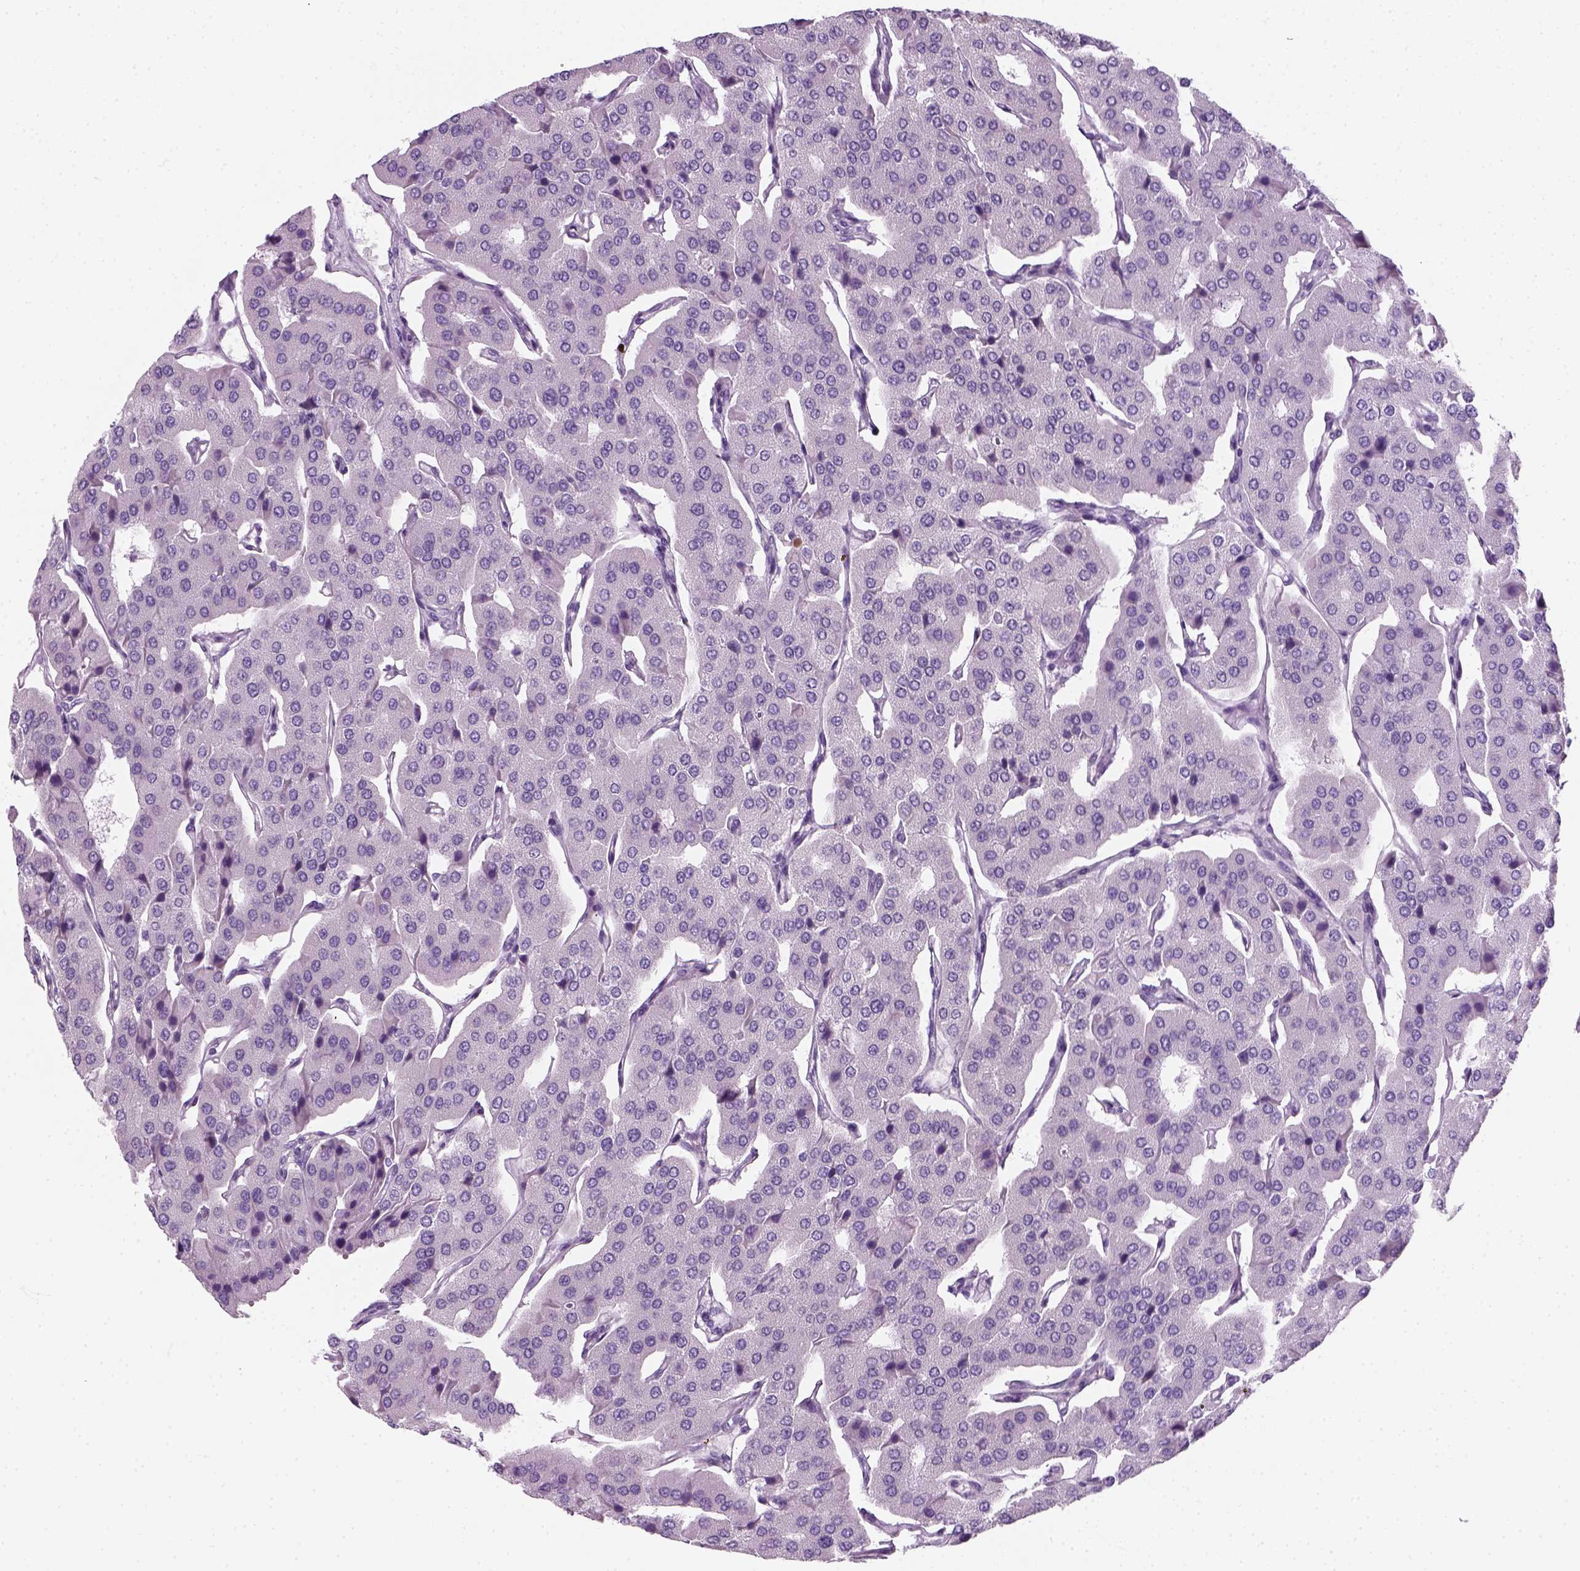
{"staining": {"intensity": "negative", "quantity": "none", "location": "none"}, "tissue": "parathyroid gland", "cell_type": "Glandular cells", "image_type": "normal", "snomed": [{"axis": "morphology", "description": "Normal tissue, NOS"}, {"axis": "morphology", "description": "Adenoma, NOS"}, {"axis": "topography", "description": "Parathyroid gland"}], "caption": "This photomicrograph is of normal parathyroid gland stained with immunohistochemistry (IHC) to label a protein in brown with the nuclei are counter-stained blue. There is no positivity in glandular cells.", "gene": "SLC12A5", "patient": {"sex": "female", "age": 86}}